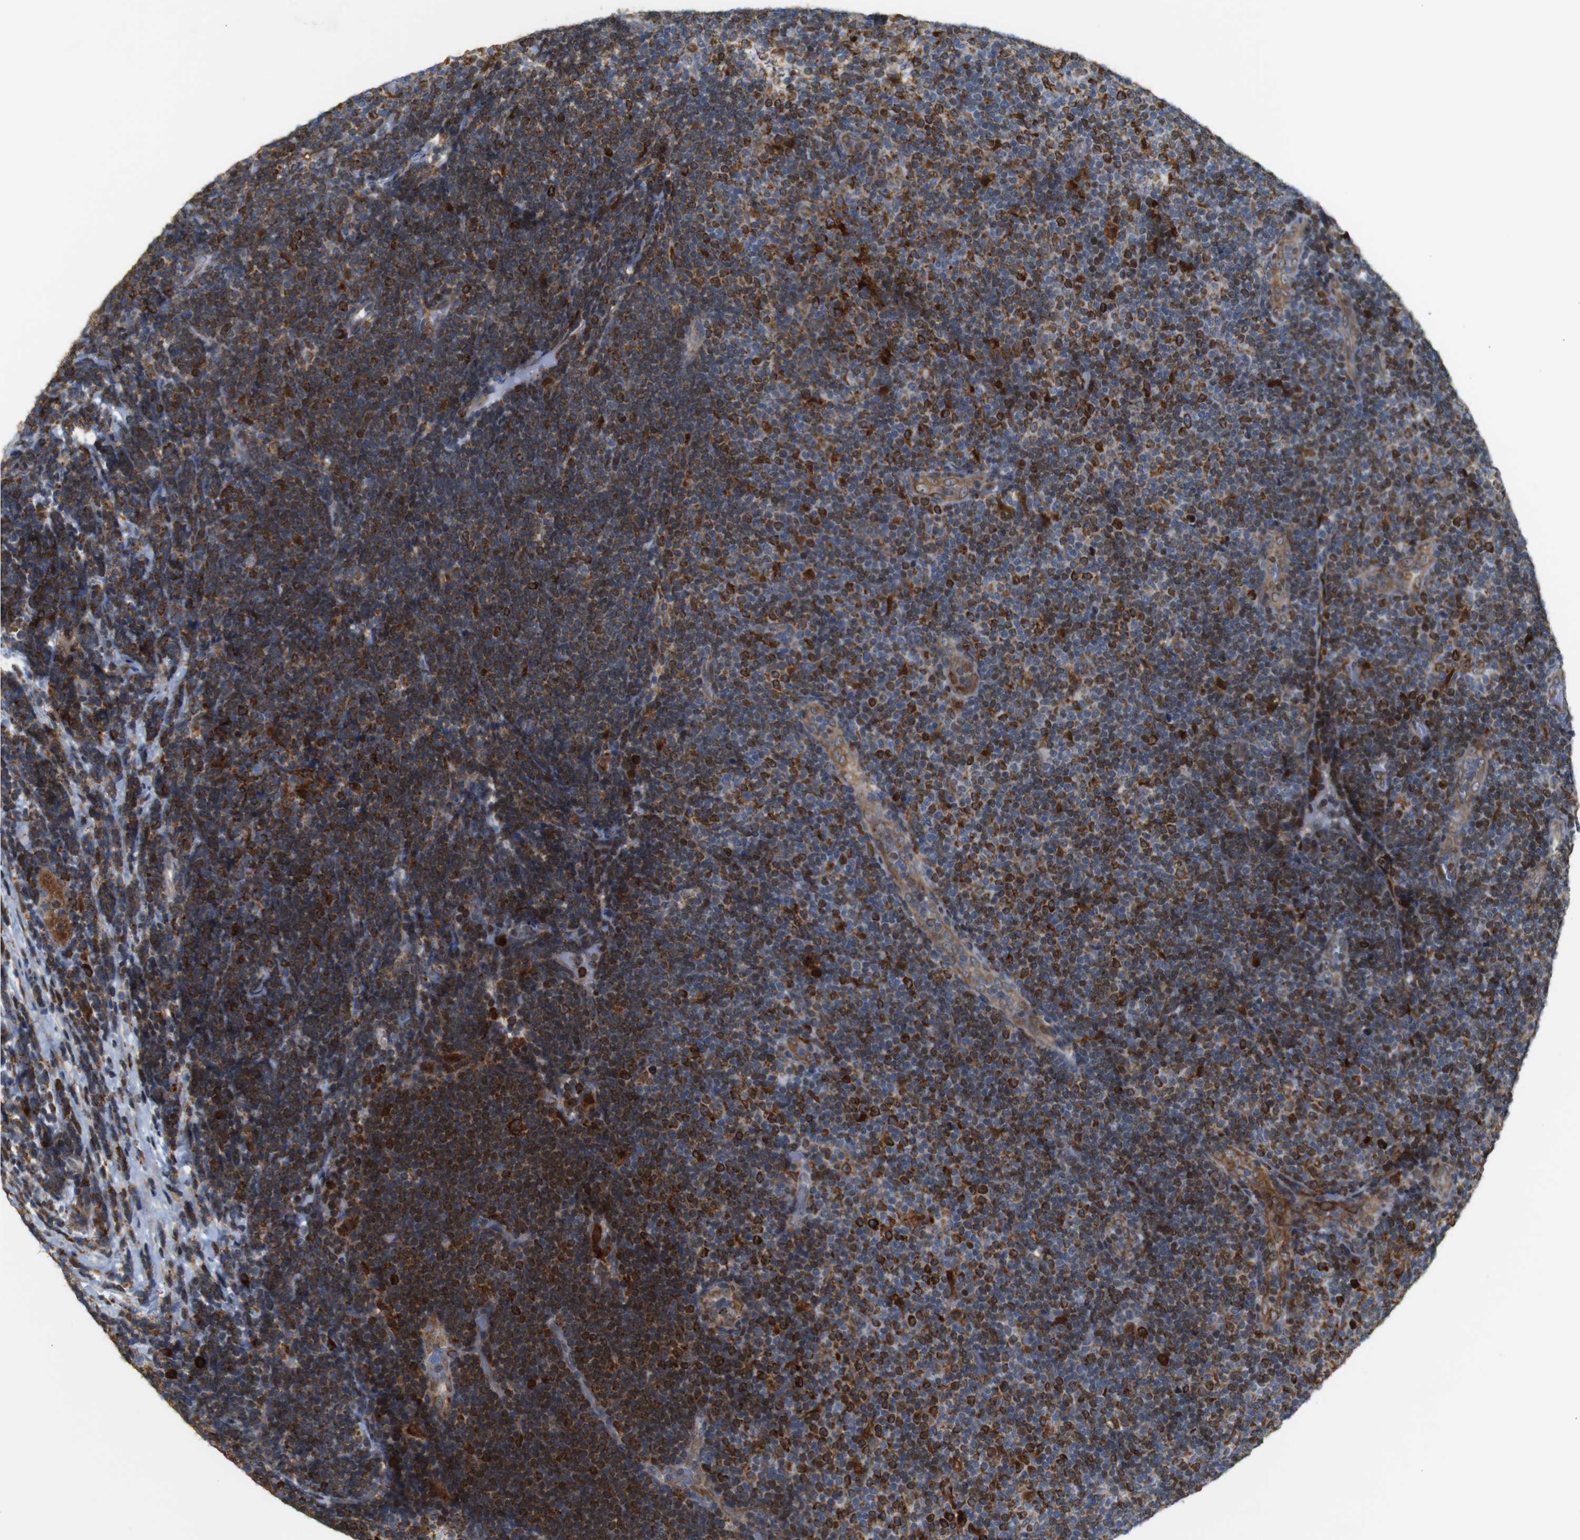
{"staining": {"intensity": "strong", "quantity": "25%-75%", "location": "cytoplasmic/membranous"}, "tissue": "lymphoma", "cell_type": "Tumor cells", "image_type": "cancer", "snomed": [{"axis": "morphology", "description": "Malignant lymphoma, non-Hodgkin's type, Low grade"}, {"axis": "topography", "description": "Lymph node"}], "caption": "An image of lymphoma stained for a protein reveals strong cytoplasmic/membranous brown staining in tumor cells.", "gene": "PTPN1", "patient": {"sex": "male", "age": 83}}